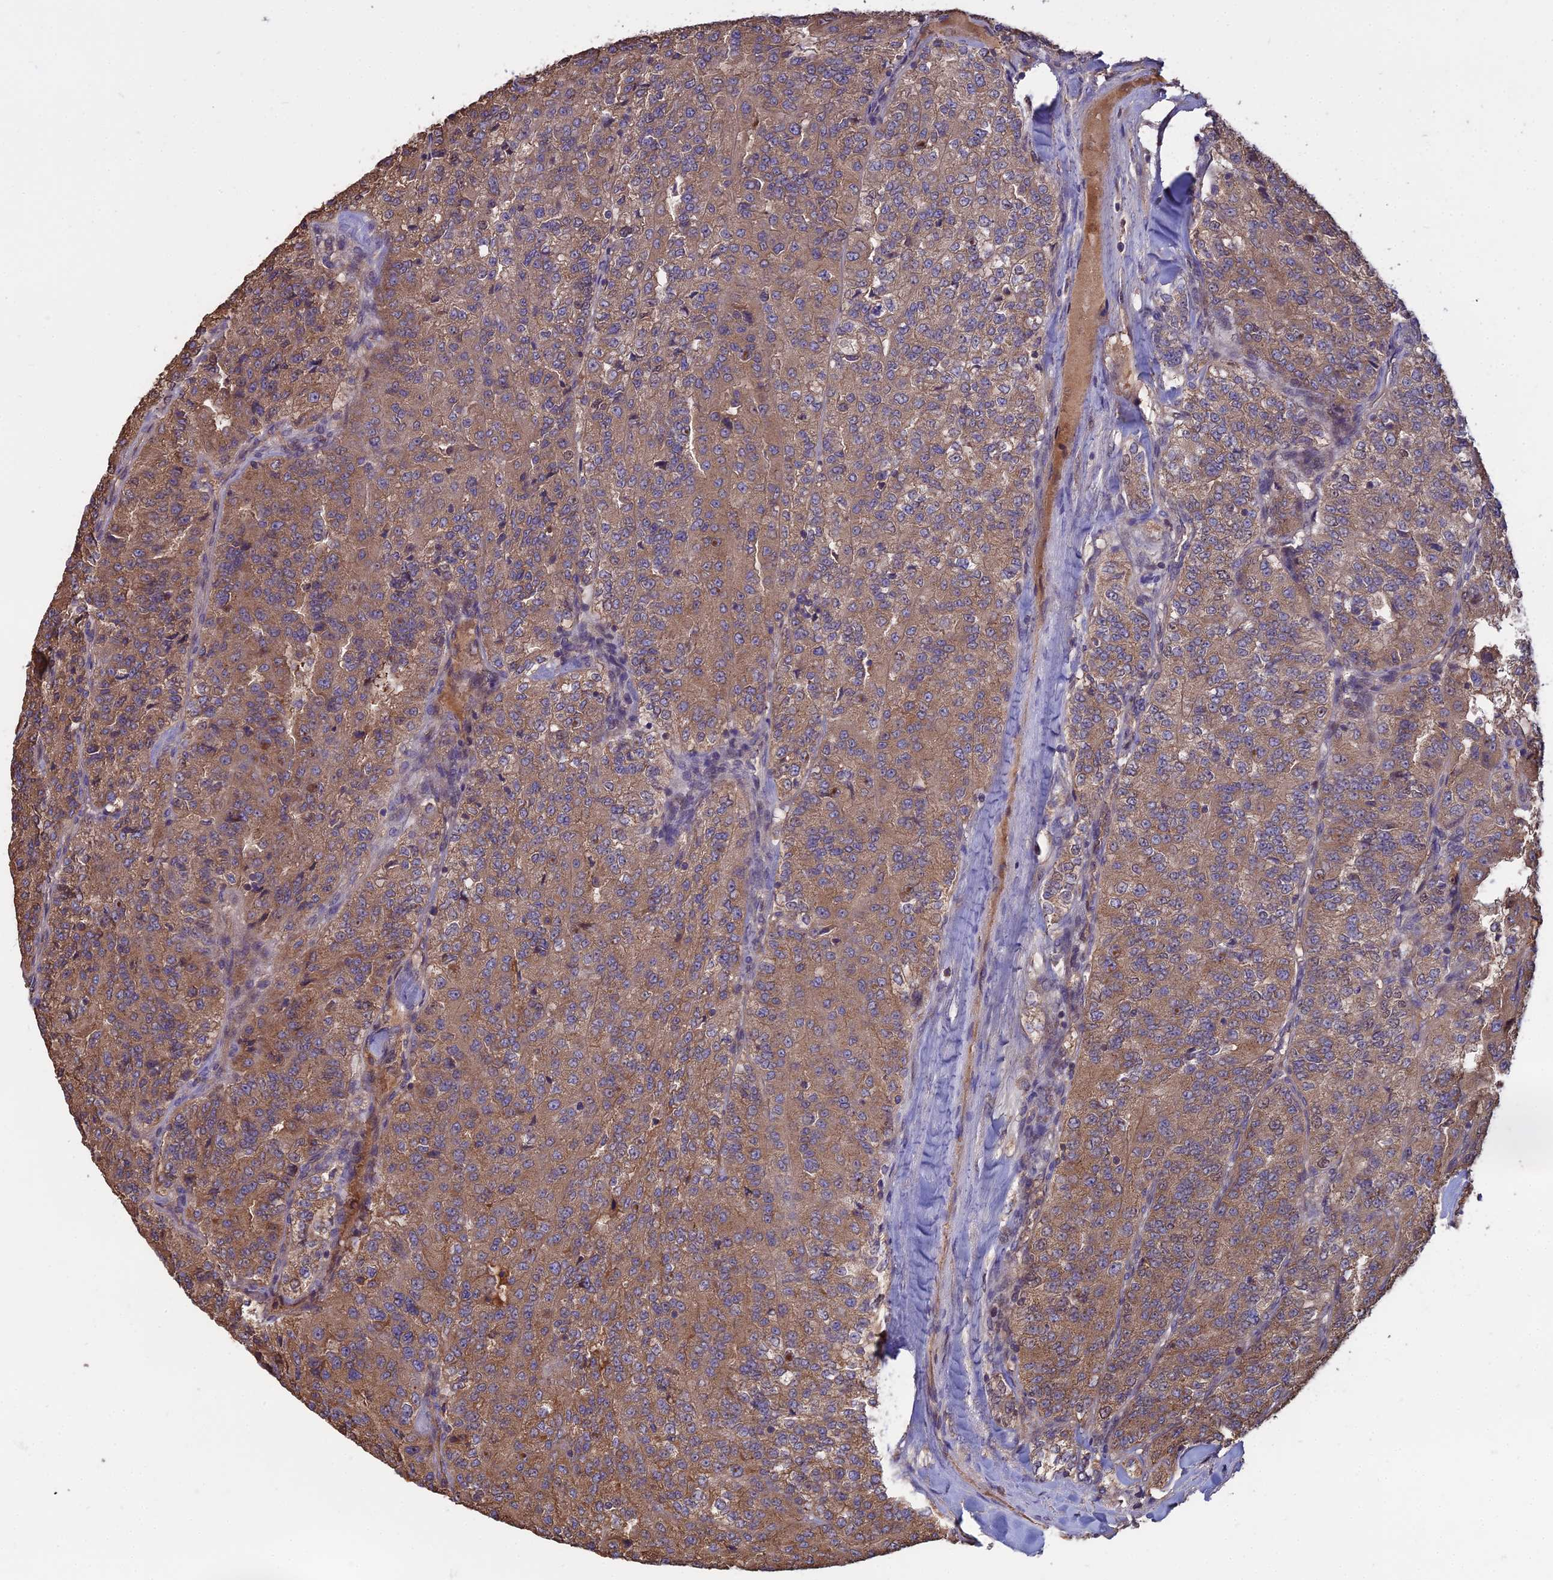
{"staining": {"intensity": "moderate", "quantity": ">75%", "location": "cytoplasmic/membranous"}, "tissue": "renal cancer", "cell_type": "Tumor cells", "image_type": "cancer", "snomed": [{"axis": "morphology", "description": "Adenocarcinoma, NOS"}, {"axis": "topography", "description": "Kidney"}], "caption": "The image demonstrates immunohistochemical staining of renal cancer. There is moderate cytoplasmic/membranous expression is seen in approximately >75% of tumor cells.", "gene": "GALR2", "patient": {"sex": "female", "age": 63}}